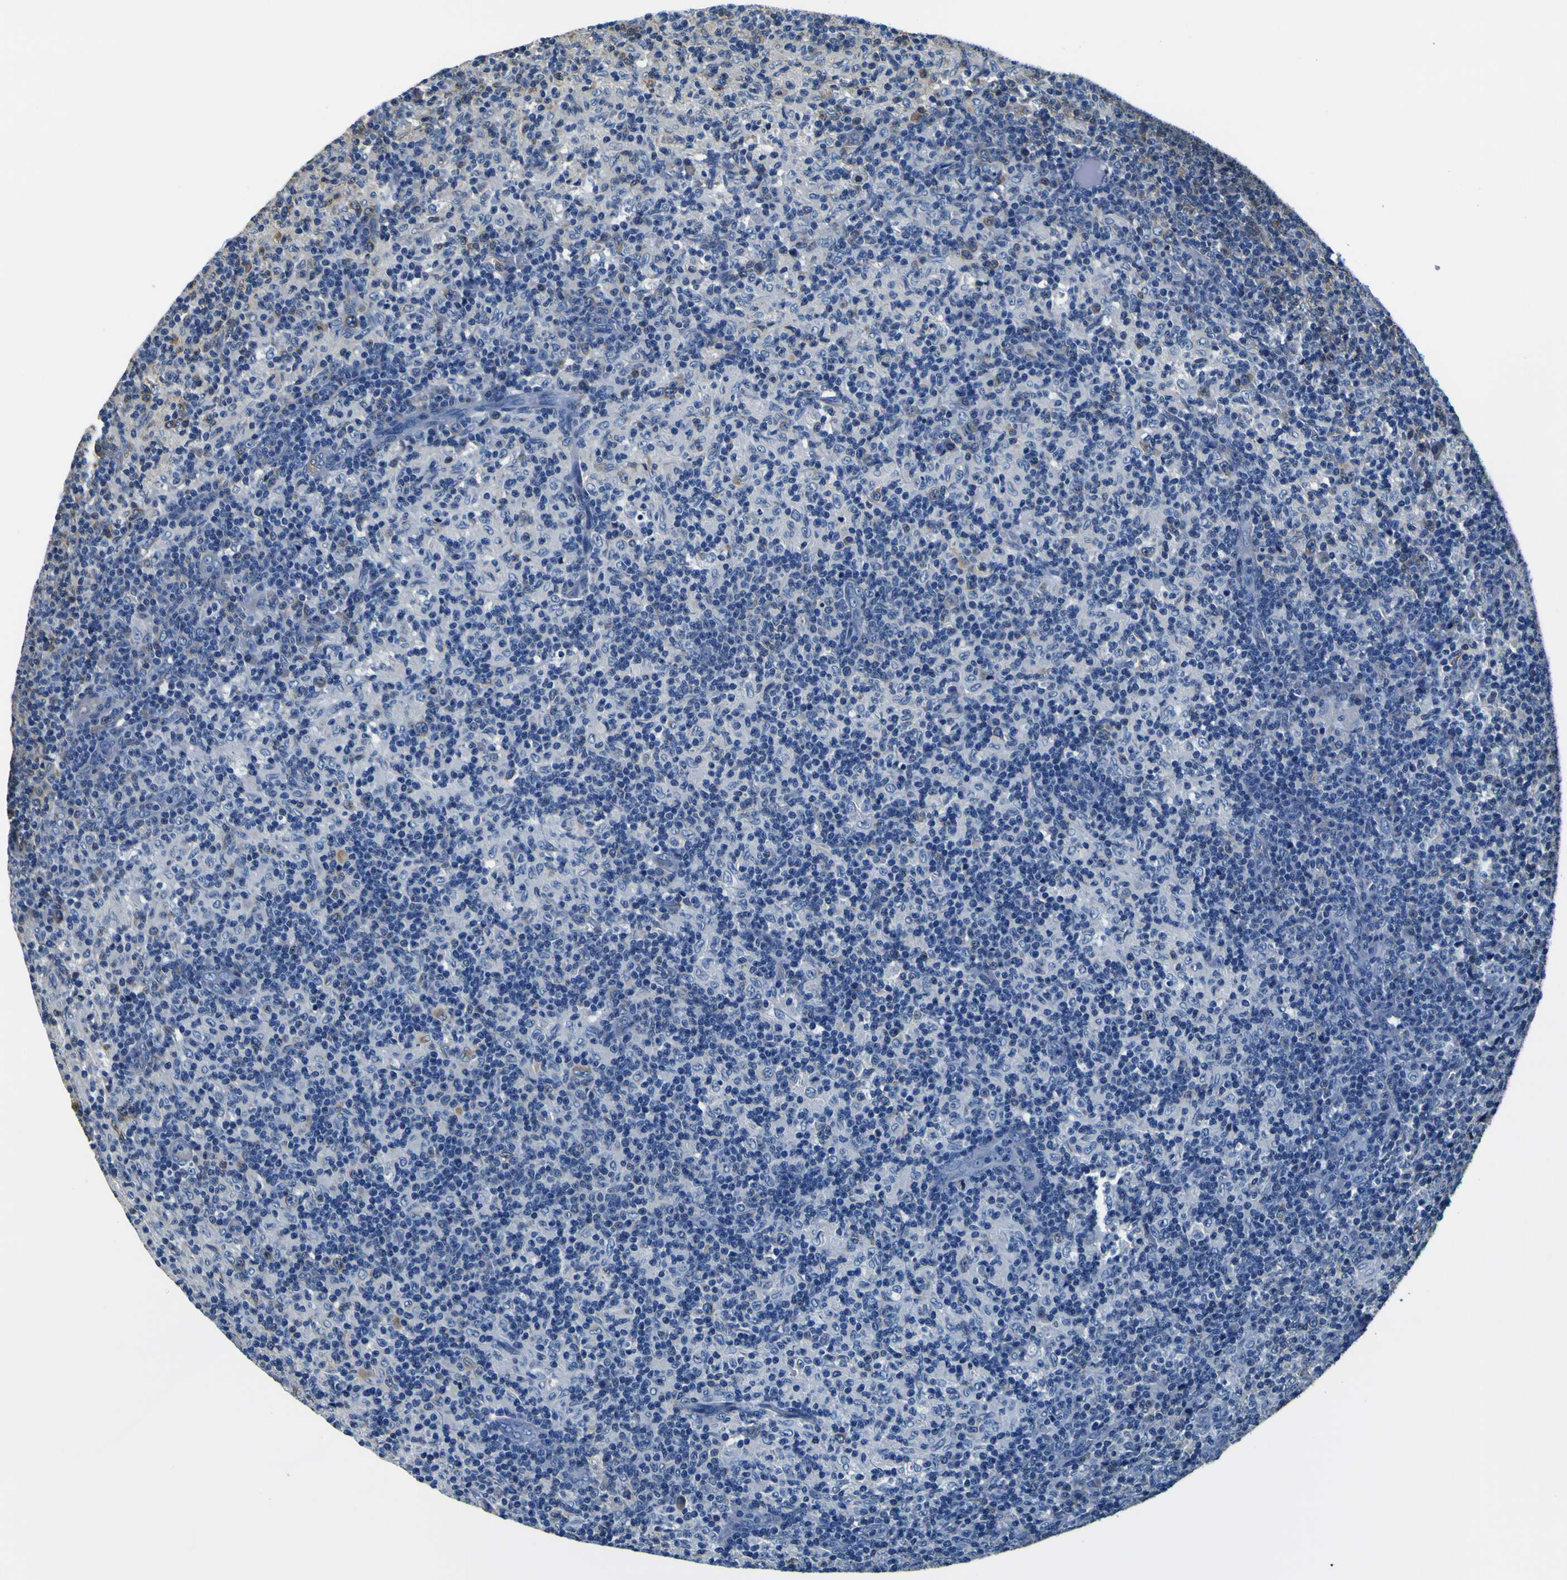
{"staining": {"intensity": "weak", "quantity": ">75%", "location": "cytoplasmic/membranous"}, "tissue": "lymph node", "cell_type": "Germinal center cells", "image_type": "normal", "snomed": [{"axis": "morphology", "description": "Normal tissue, NOS"}, {"axis": "morphology", "description": "Inflammation, NOS"}, {"axis": "topography", "description": "Lymph node"}], "caption": "IHC (DAB) staining of normal human lymph node exhibits weak cytoplasmic/membranous protein positivity in approximately >75% of germinal center cells. (DAB (3,3'-diaminobenzidine) IHC, brown staining for protein, blue staining for nuclei).", "gene": "TUBA1B", "patient": {"sex": "male", "age": 55}}